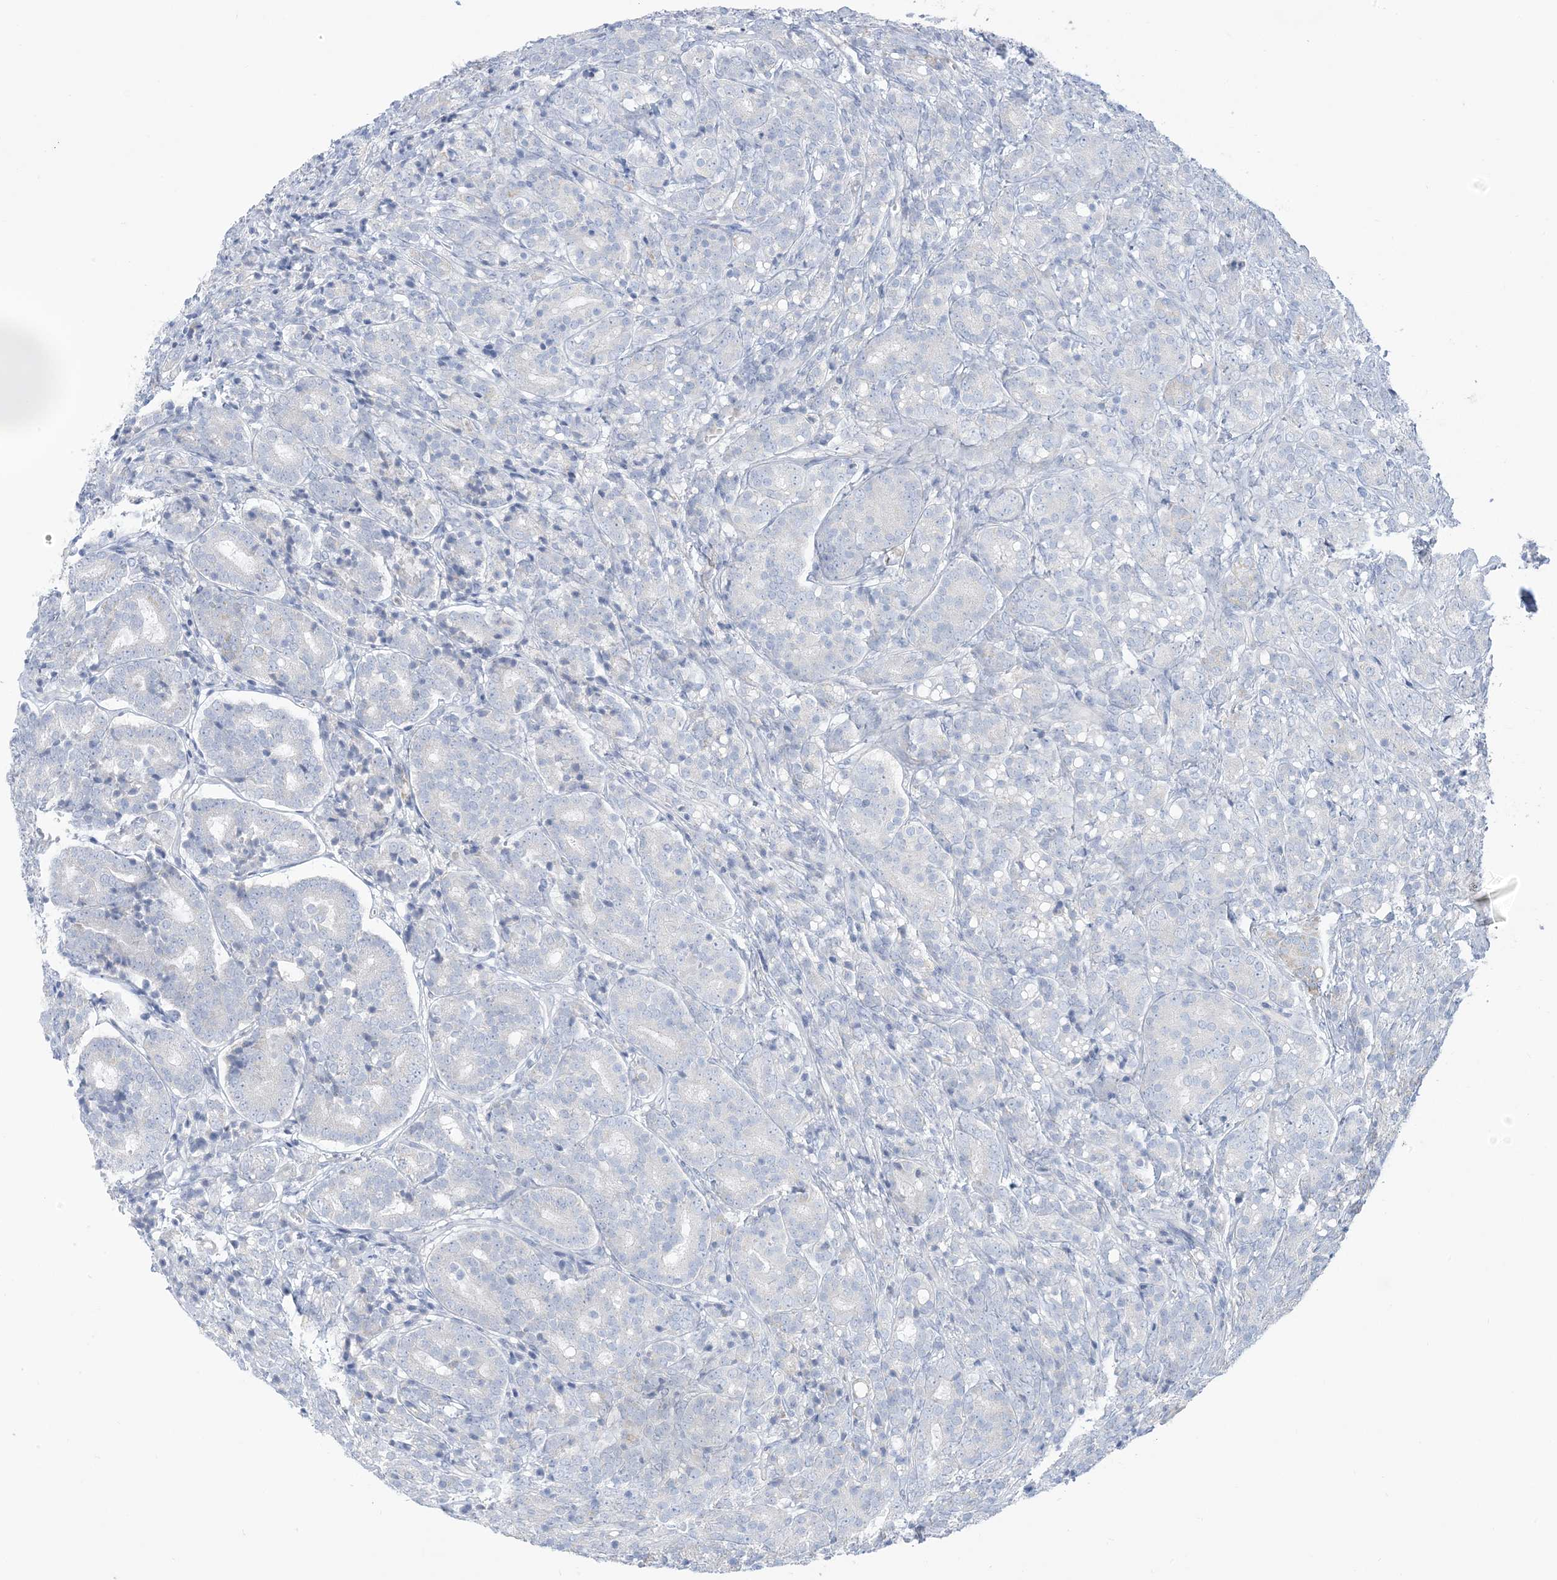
{"staining": {"intensity": "negative", "quantity": "none", "location": "none"}, "tissue": "prostate cancer", "cell_type": "Tumor cells", "image_type": "cancer", "snomed": [{"axis": "morphology", "description": "Adenocarcinoma, High grade"}, {"axis": "topography", "description": "Prostate"}], "caption": "Prostate cancer (high-grade adenocarcinoma) was stained to show a protein in brown. There is no significant staining in tumor cells. (Brightfield microscopy of DAB immunohistochemistry at high magnification).", "gene": "MTHFD2L", "patient": {"sex": "male", "age": 62}}